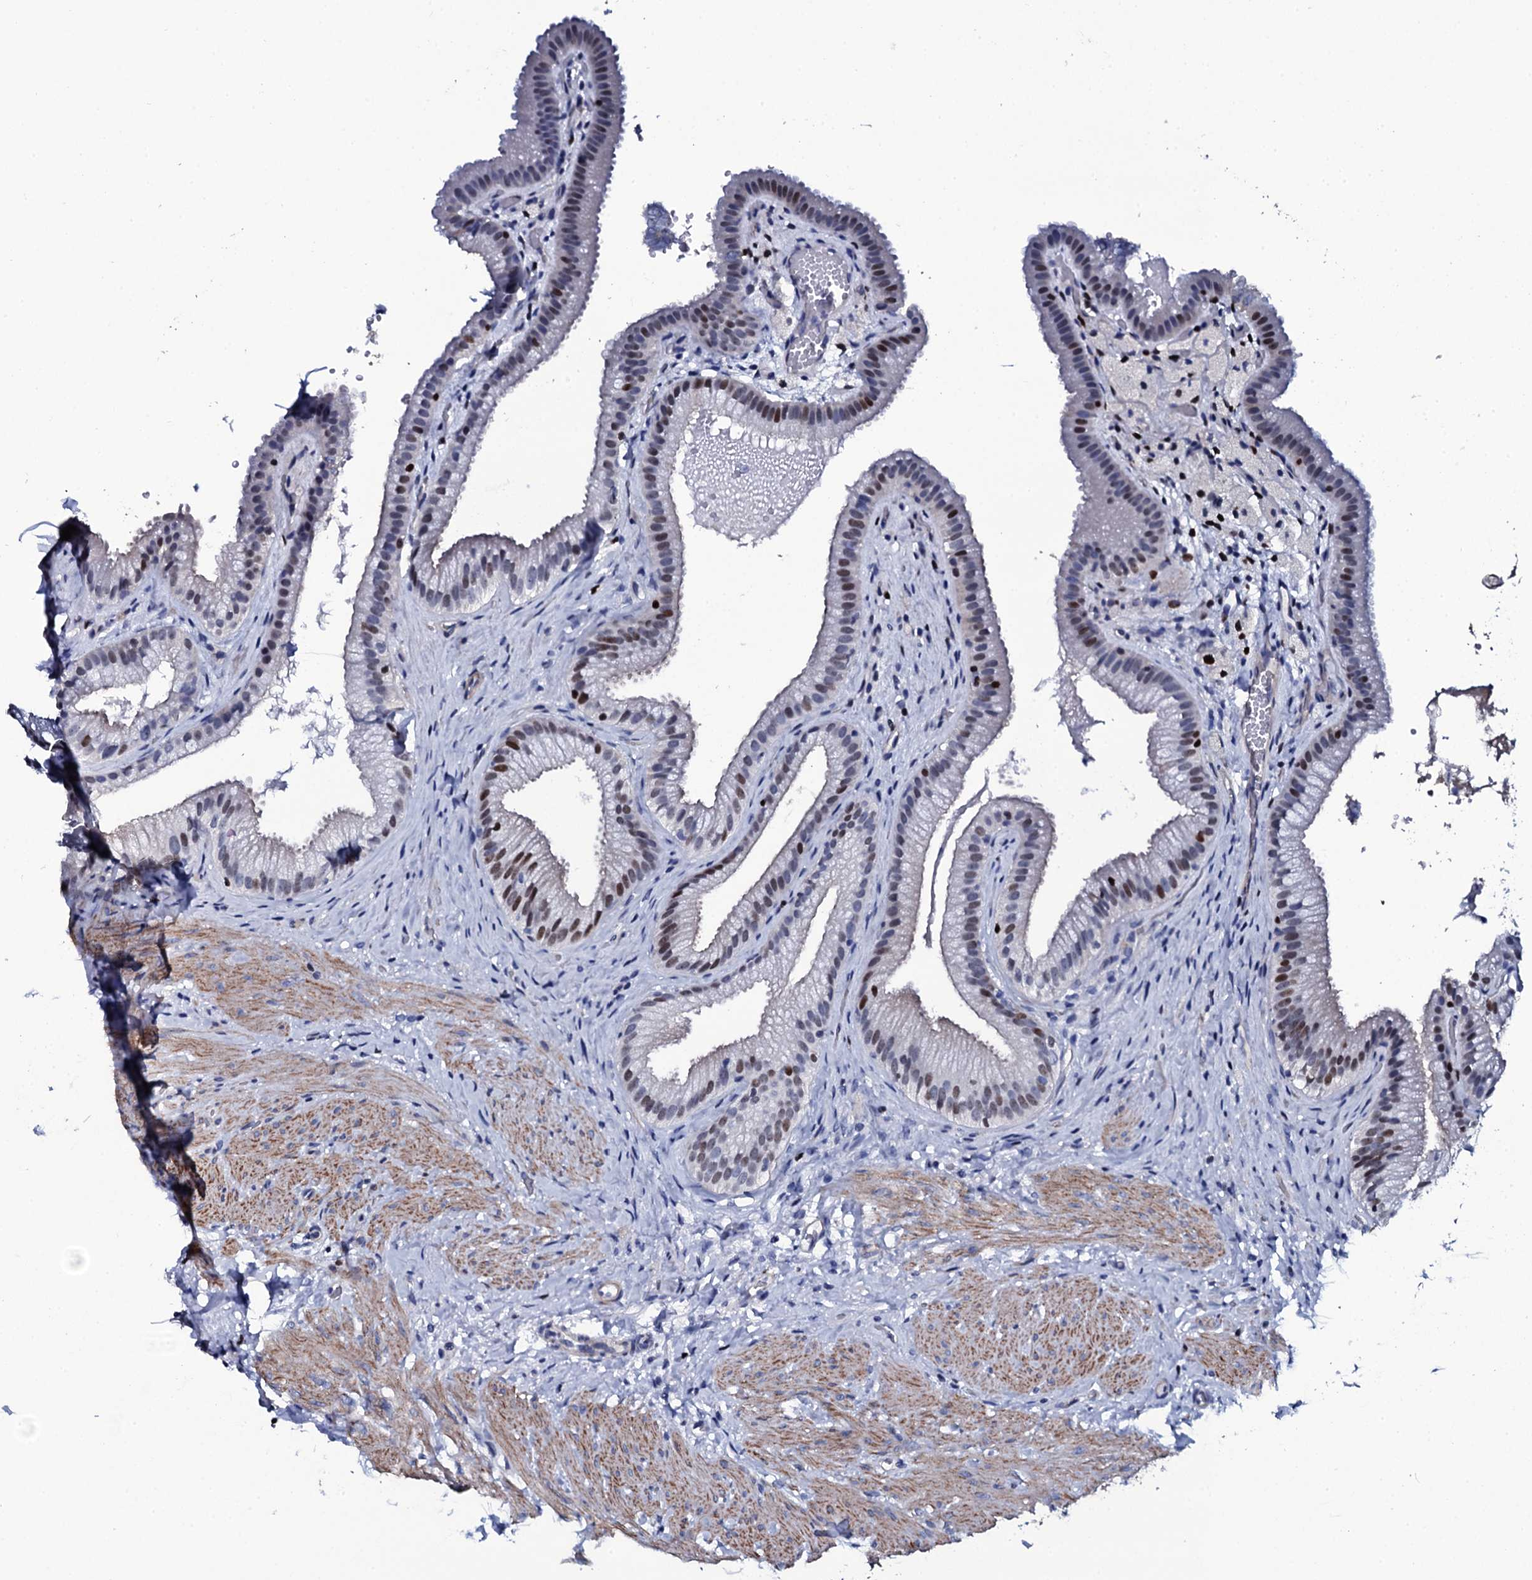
{"staining": {"intensity": "strong", "quantity": "<25%", "location": "nuclear"}, "tissue": "gallbladder", "cell_type": "Glandular cells", "image_type": "normal", "snomed": [{"axis": "morphology", "description": "Normal tissue, NOS"}, {"axis": "morphology", "description": "Inflammation, NOS"}, {"axis": "topography", "description": "Gallbladder"}], "caption": "IHC of benign gallbladder displays medium levels of strong nuclear positivity in approximately <25% of glandular cells.", "gene": "NPM2", "patient": {"sex": "male", "age": 51}}